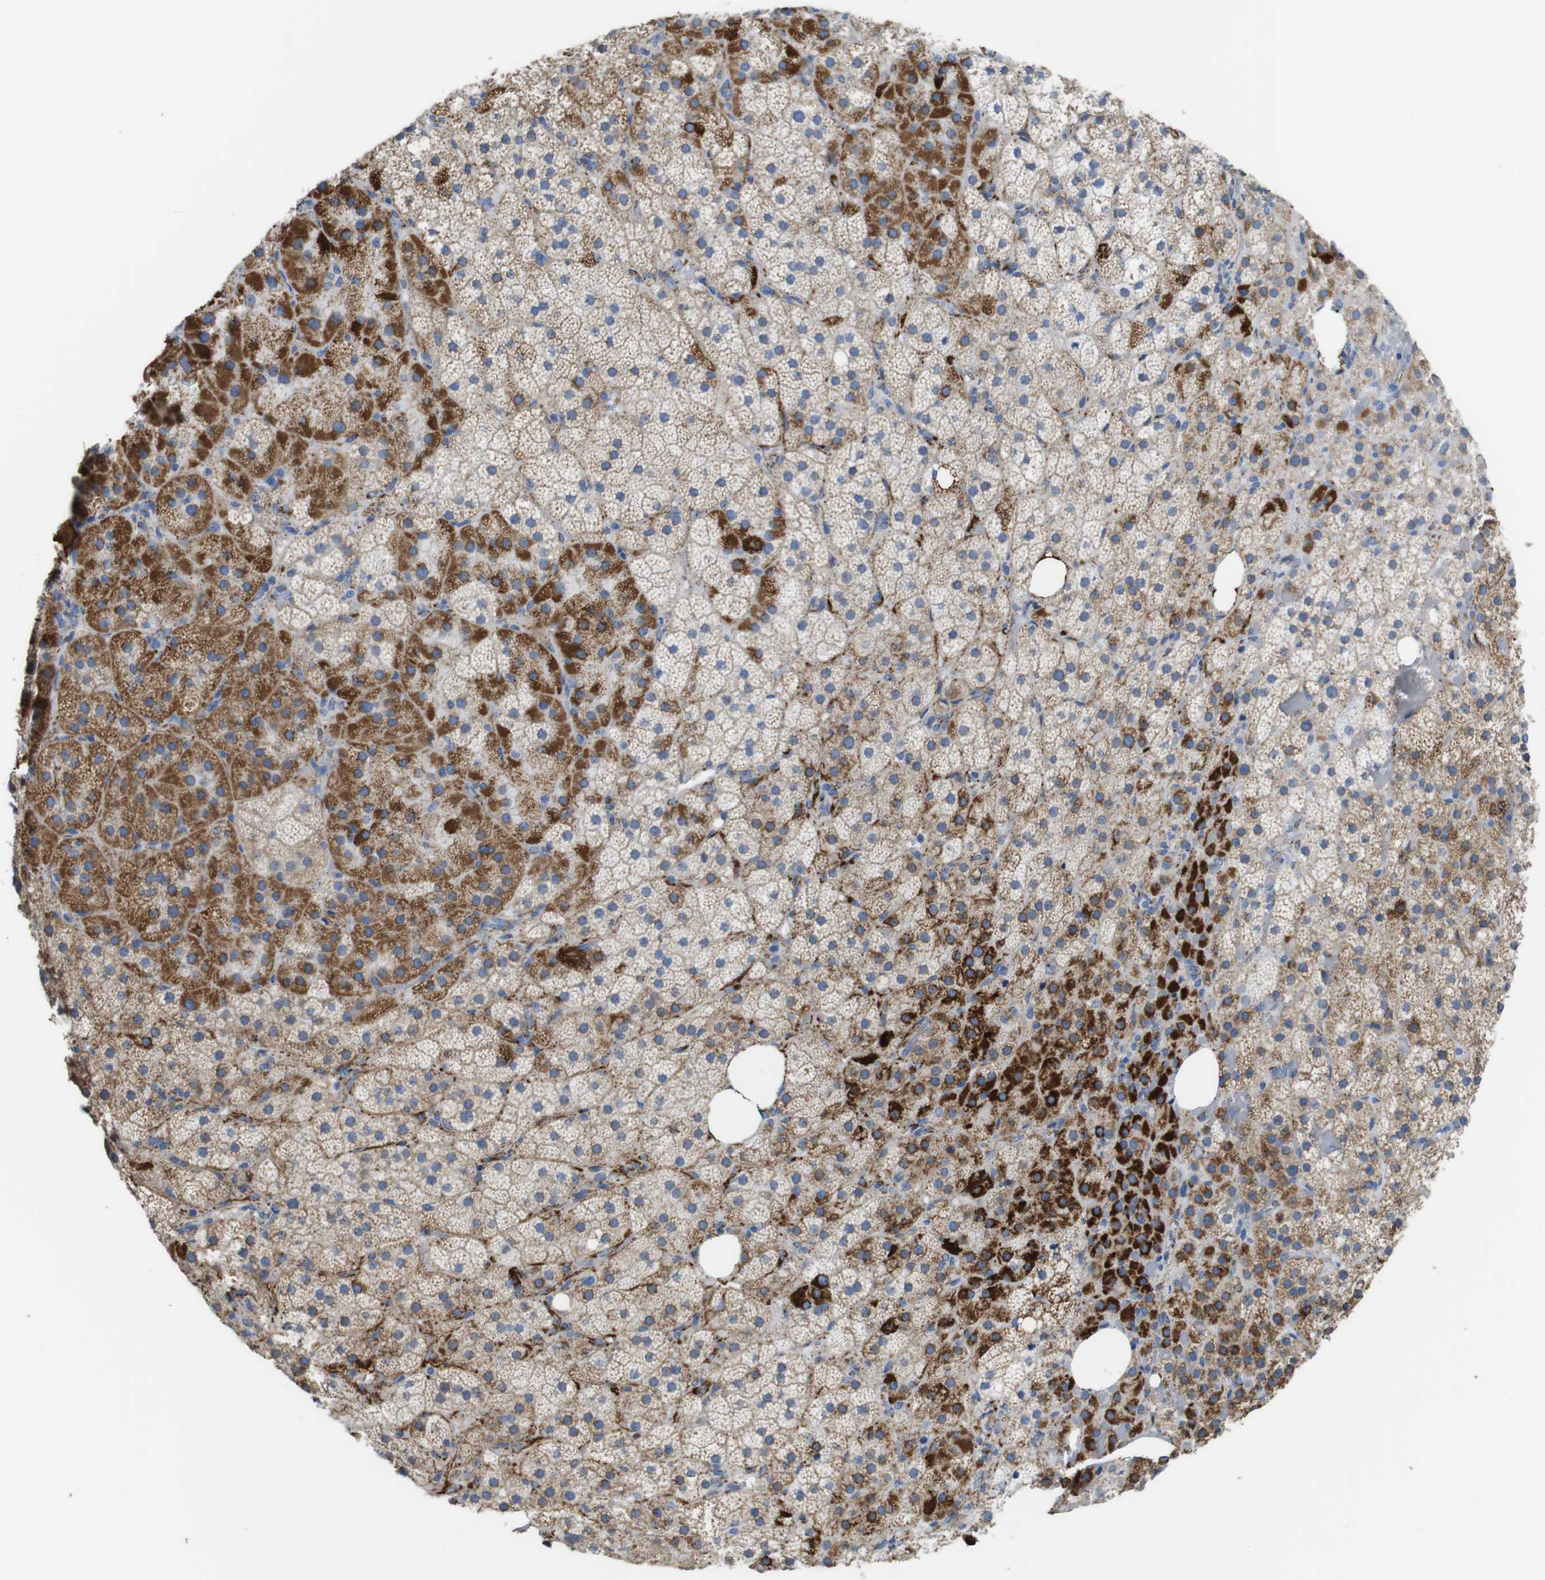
{"staining": {"intensity": "strong", "quantity": "25%-75%", "location": "cytoplasmic/membranous"}, "tissue": "adrenal gland", "cell_type": "Glandular cells", "image_type": "normal", "snomed": [{"axis": "morphology", "description": "Normal tissue, NOS"}, {"axis": "topography", "description": "Adrenal gland"}], "caption": "Strong cytoplasmic/membranous expression for a protein is appreciated in approximately 25%-75% of glandular cells of benign adrenal gland using immunohistochemistry.", "gene": "MAOA", "patient": {"sex": "female", "age": 59}}